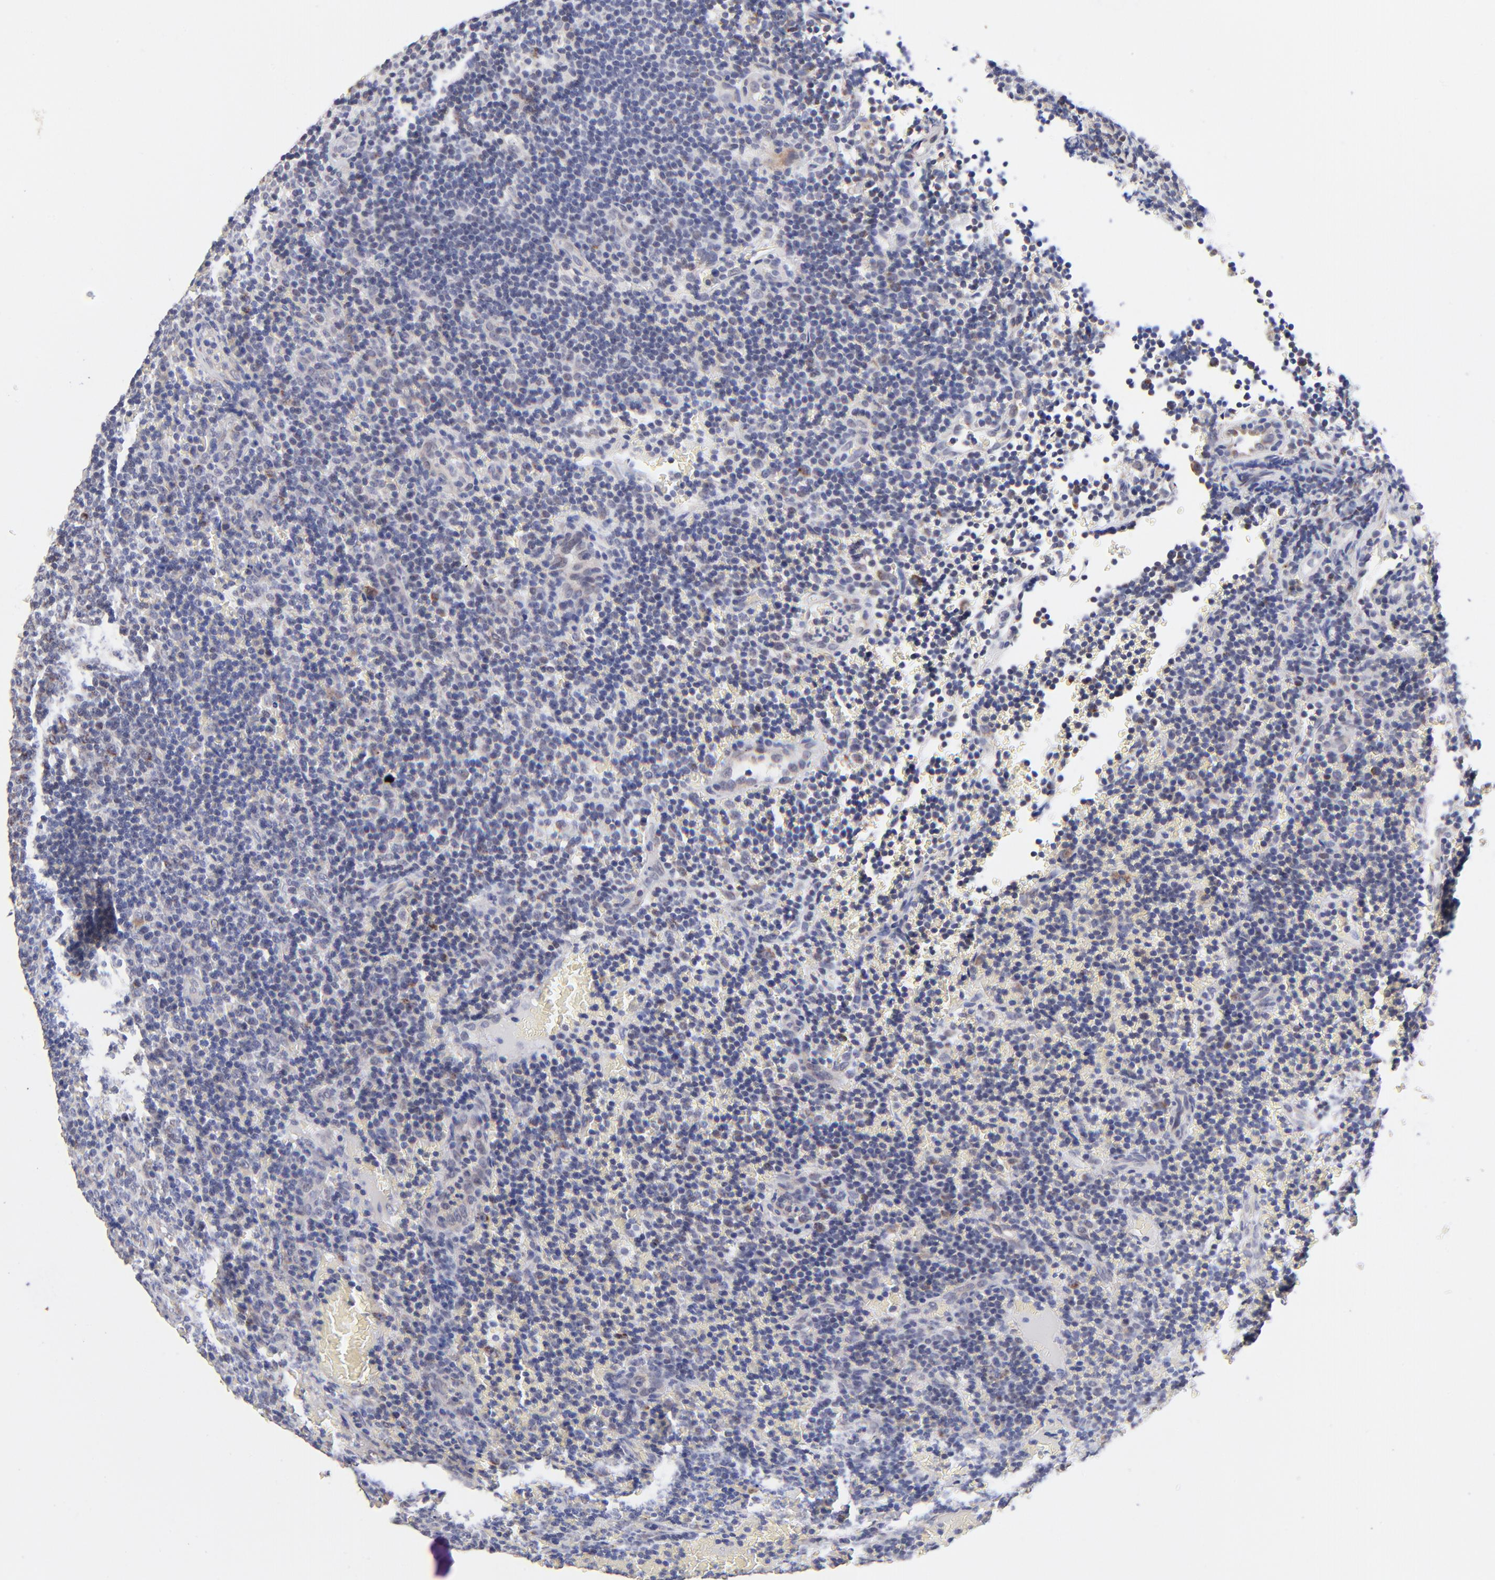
{"staining": {"intensity": "negative", "quantity": "none", "location": "none"}, "tissue": "lymphoma", "cell_type": "Tumor cells", "image_type": "cancer", "snomed": [{"axis": "morphology", "description": "Malignant lymphoma, non-Hodgkin's type, Low grade"}, {"axis": "topography", "description": "Lymph node"}], "caption": "Tumor cells are negative for protein expression in human malignant lymphoma, non-Hodgkin's type (low-grade).", "gene": "FBXL12", "patient": {"sex": "male", "age": 74}}